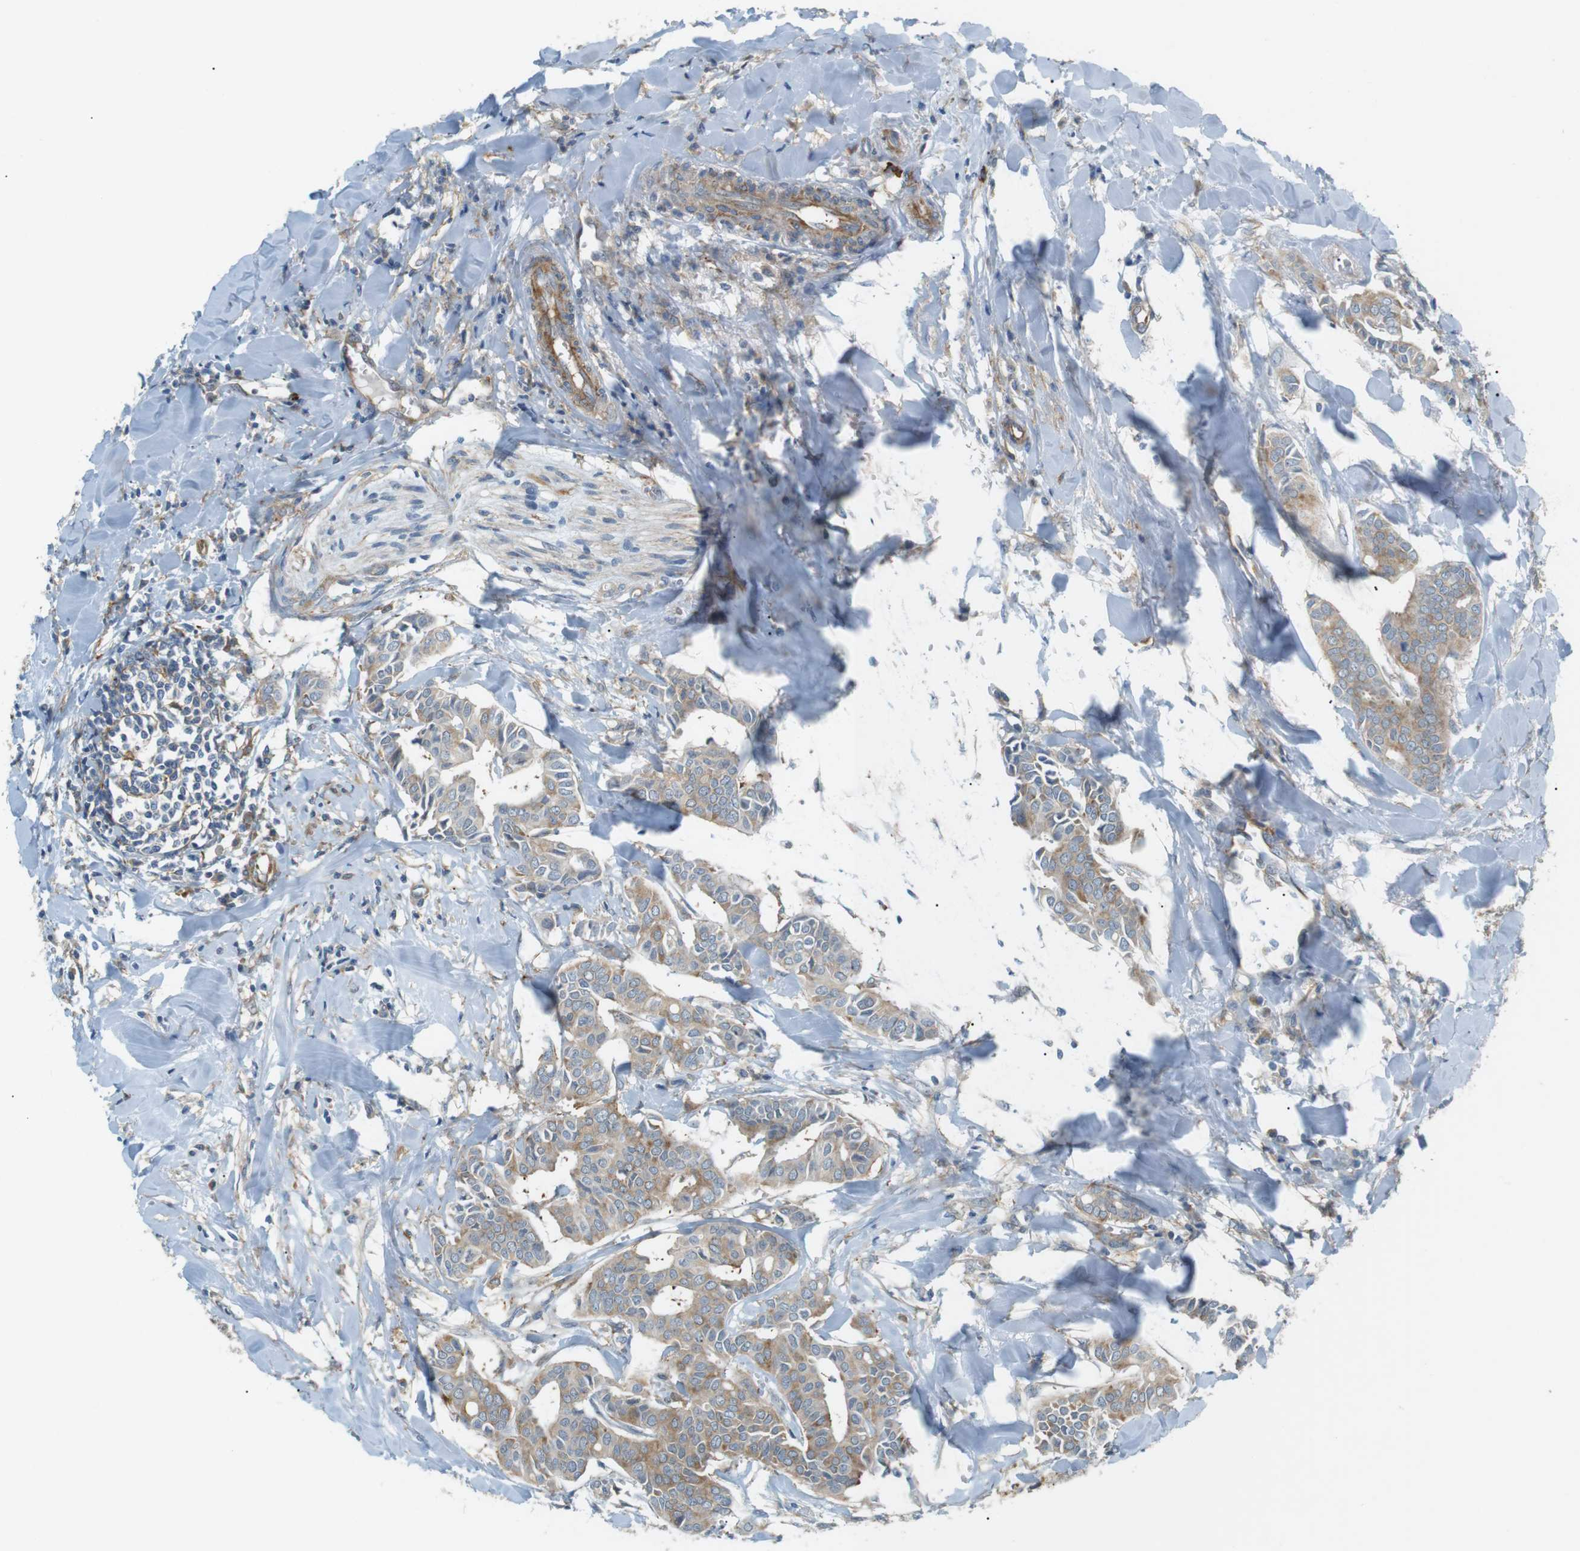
{"staining": {"intensity": "moderate", "quantity": ">75%", "location": "cytoplasmic/membranous"}, "tissue": "head and neck cancer", "cell_type": "Tumor cells", "image_type": "cancer", "snomed": [{"axis": "morphology", "description": "Adenocarcinoma, NOS"}, {"axis": "topography", "description": "Salivary gland"}, {"axis": "topography", "description": "Head-Neck"}], "caption": "The immunohistochemical stain highlights moderate cytoplasmic/membranous positivity in tumor cells of head and neck cancer (adenocarcinoma) tissue. Nuclei are stained in blue.", "gene": "PEPD", "patient": {"sex": "female", "age": 59}}